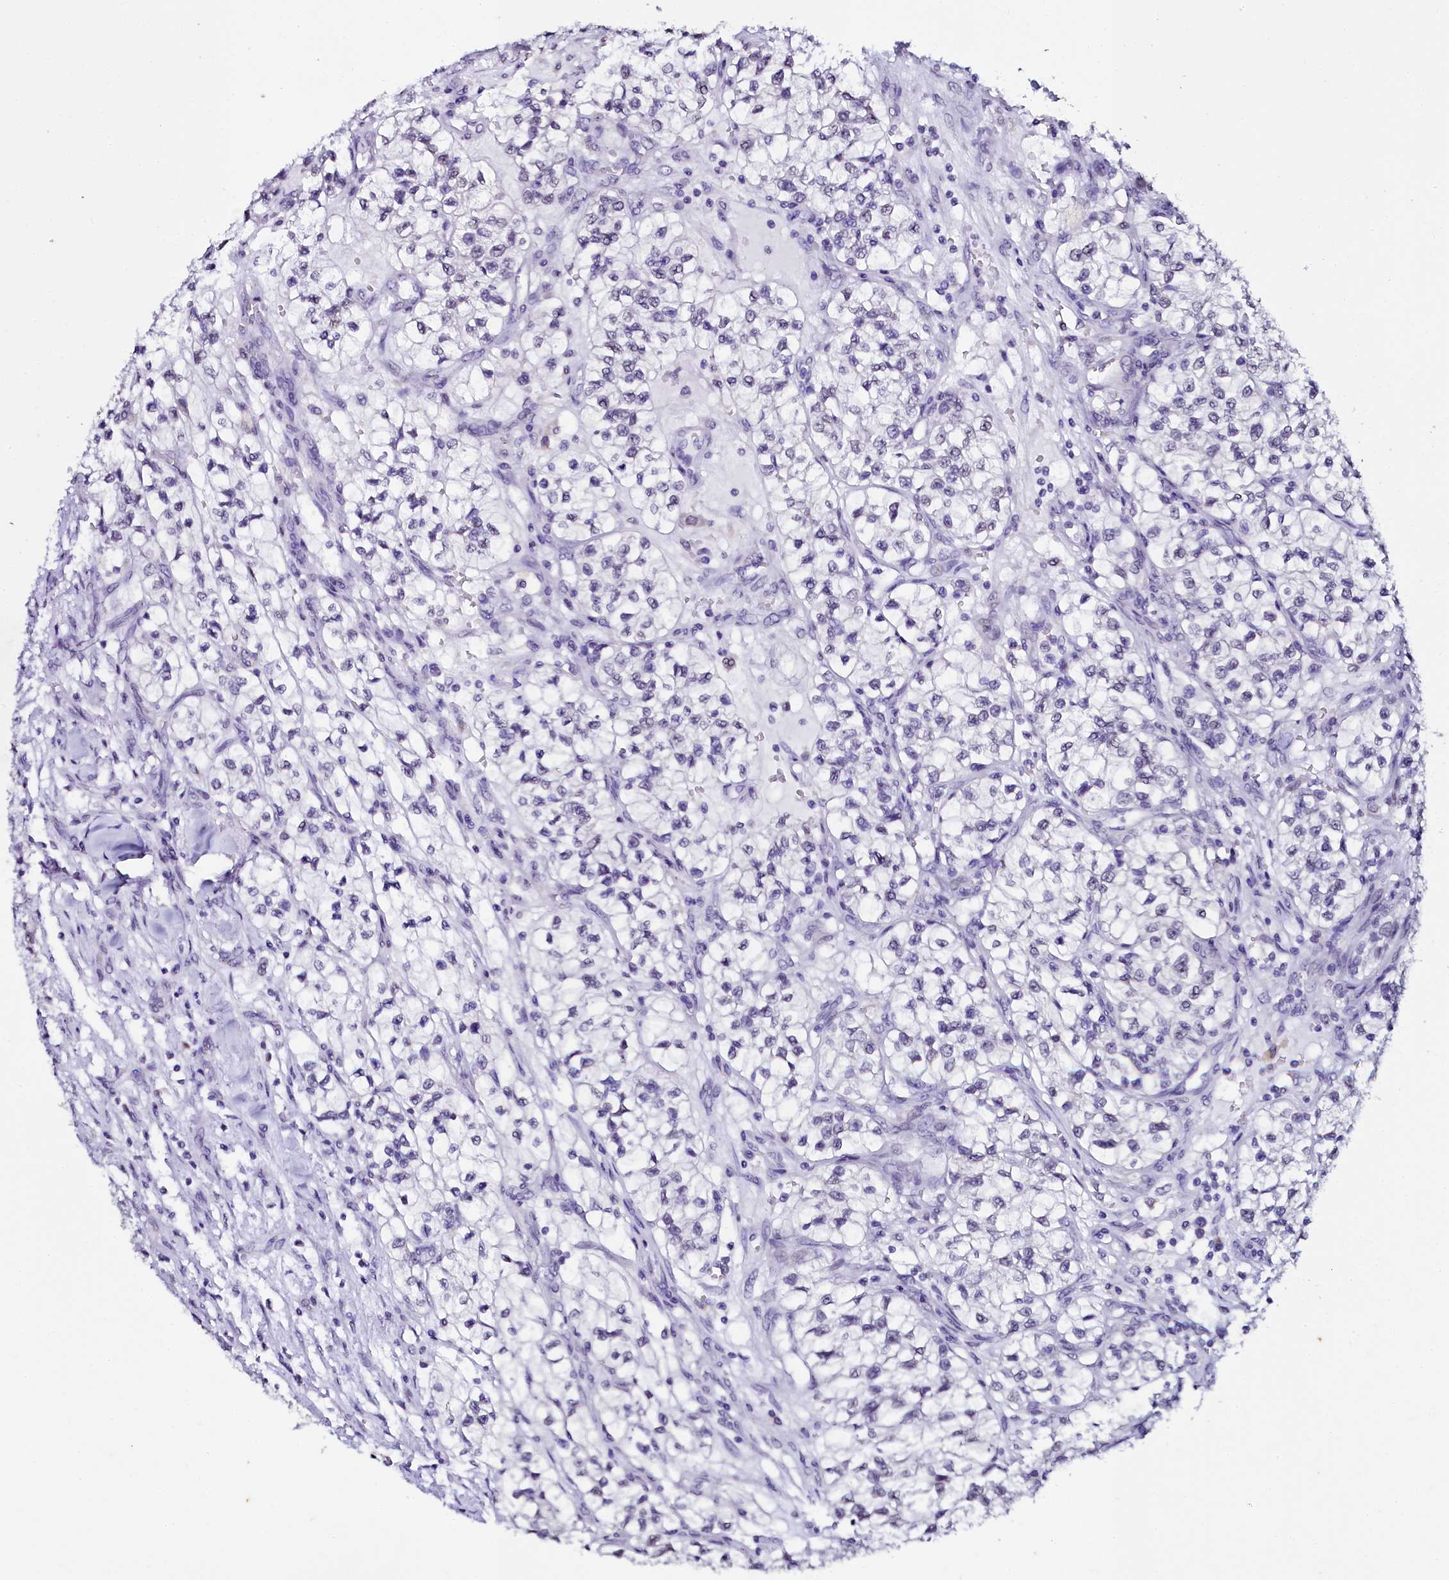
{"staining": {"intensity": "negative", "quantity": "none", "location": "none"}, "tissue": "renal cancer", "cell_type": "Tumor cells", "image_type": "cancer", "snomed": [{"axis": "morphology", "description": "Adenocarcinoma, NOS"}, {"axis": "topography", "description": "Kidney"}], "caption": "Tumor cells show no significant staining in renal cancer (adenocarcinoma).", "gene": "SORD", "patient": {"sex": "female", "age": 57}}